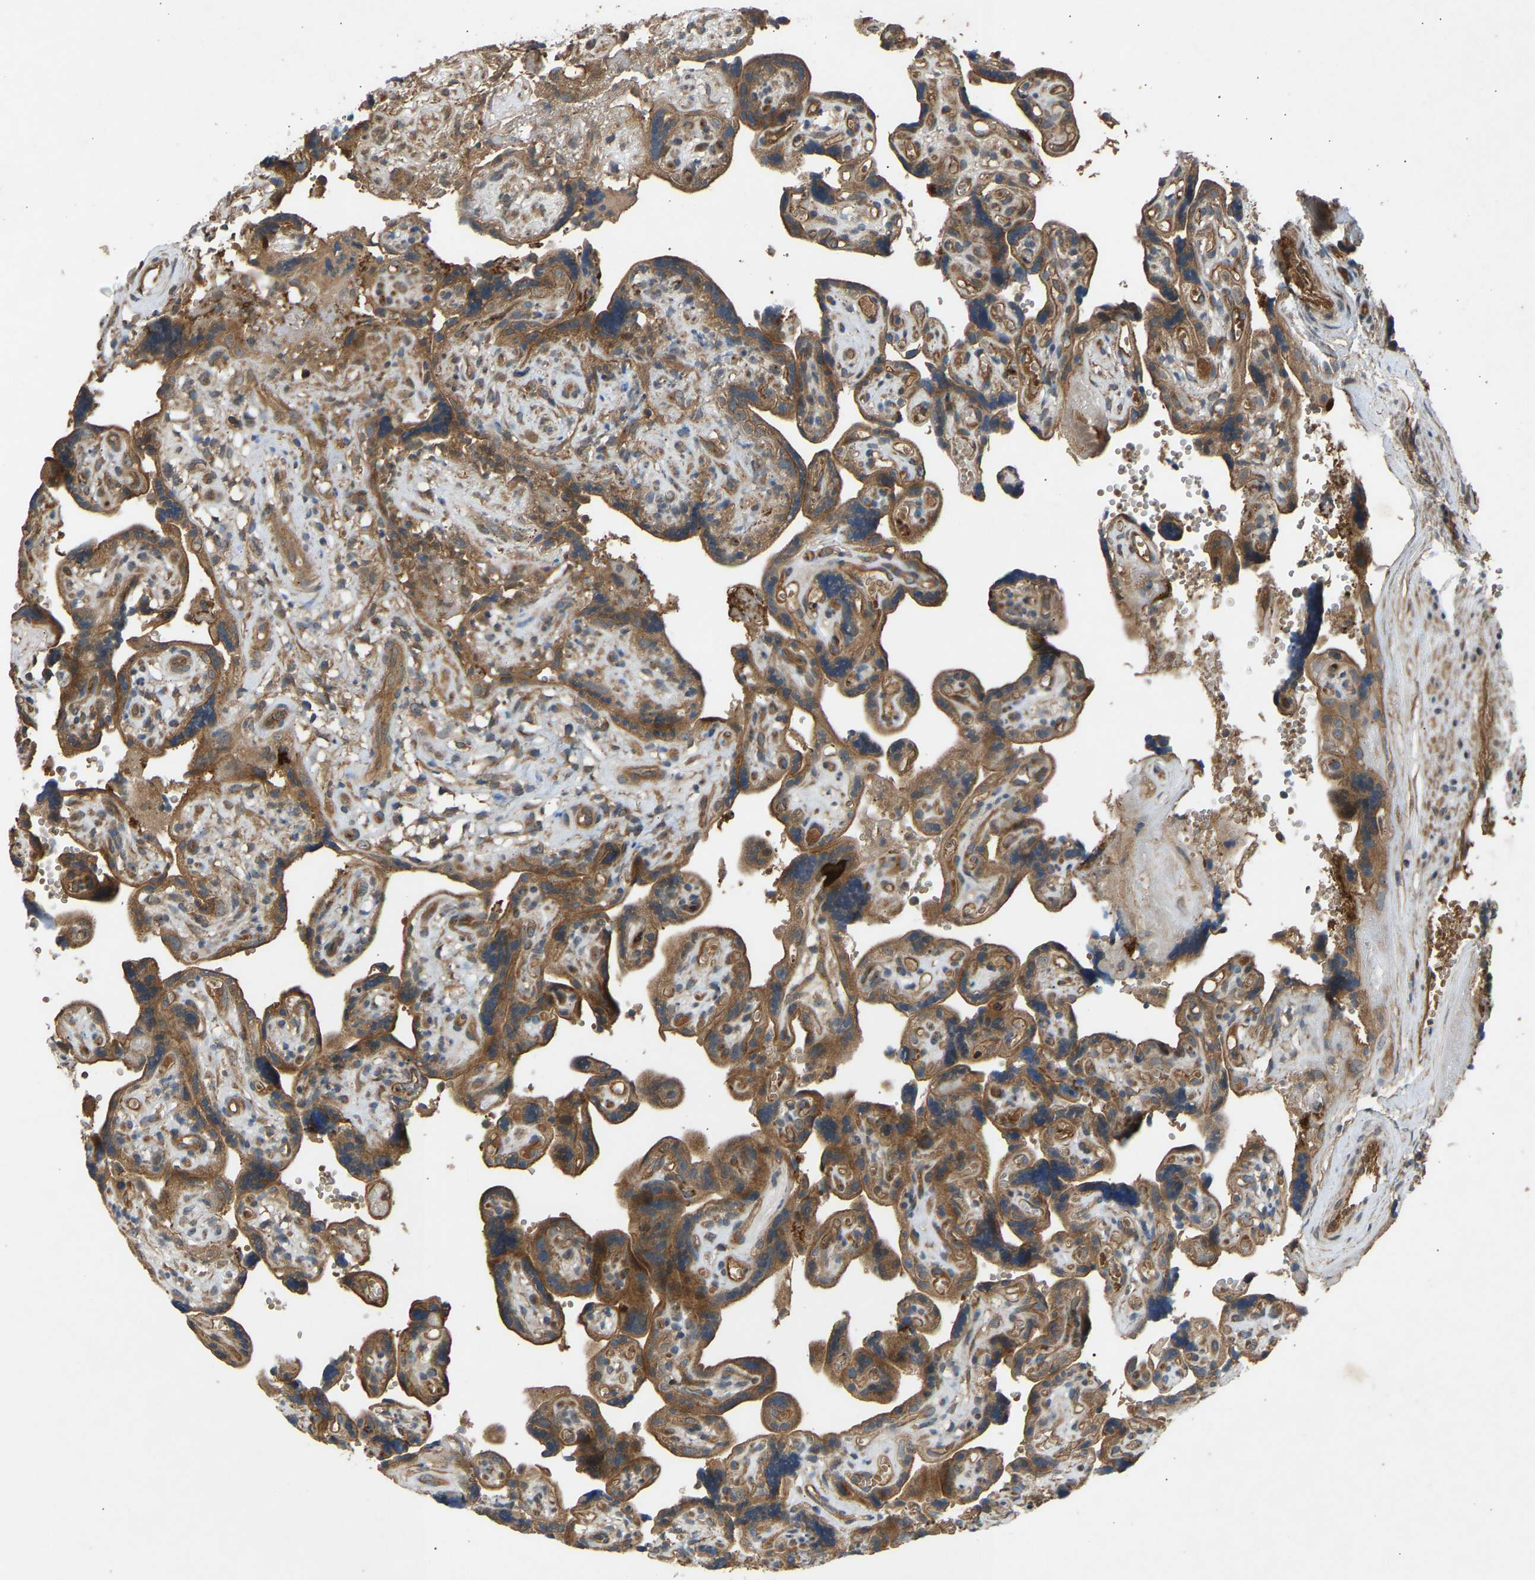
{"staining": {"intensity": "moderate", "quantity": ">75%", "location": "cytoplasmic/membranous"}, "tissue": "placenta", "cell_type": "Decidual cells", "image_type": "normal", "snomed": [{"axis": "morphology", "description": "Normal tissue, NOS"}, {"axis": "topography", "description": "Placenta"}], "caption": "Brown immunohistochemical staining in normal placenta shows moderate cytoplasmic/membranous positivity in about >75% of decidual cells. (DAB = brown stain, brightfield microscopy at high magnification).", "gene": "GAS2L1", "patient": {"sex": "female", "age": 30}}